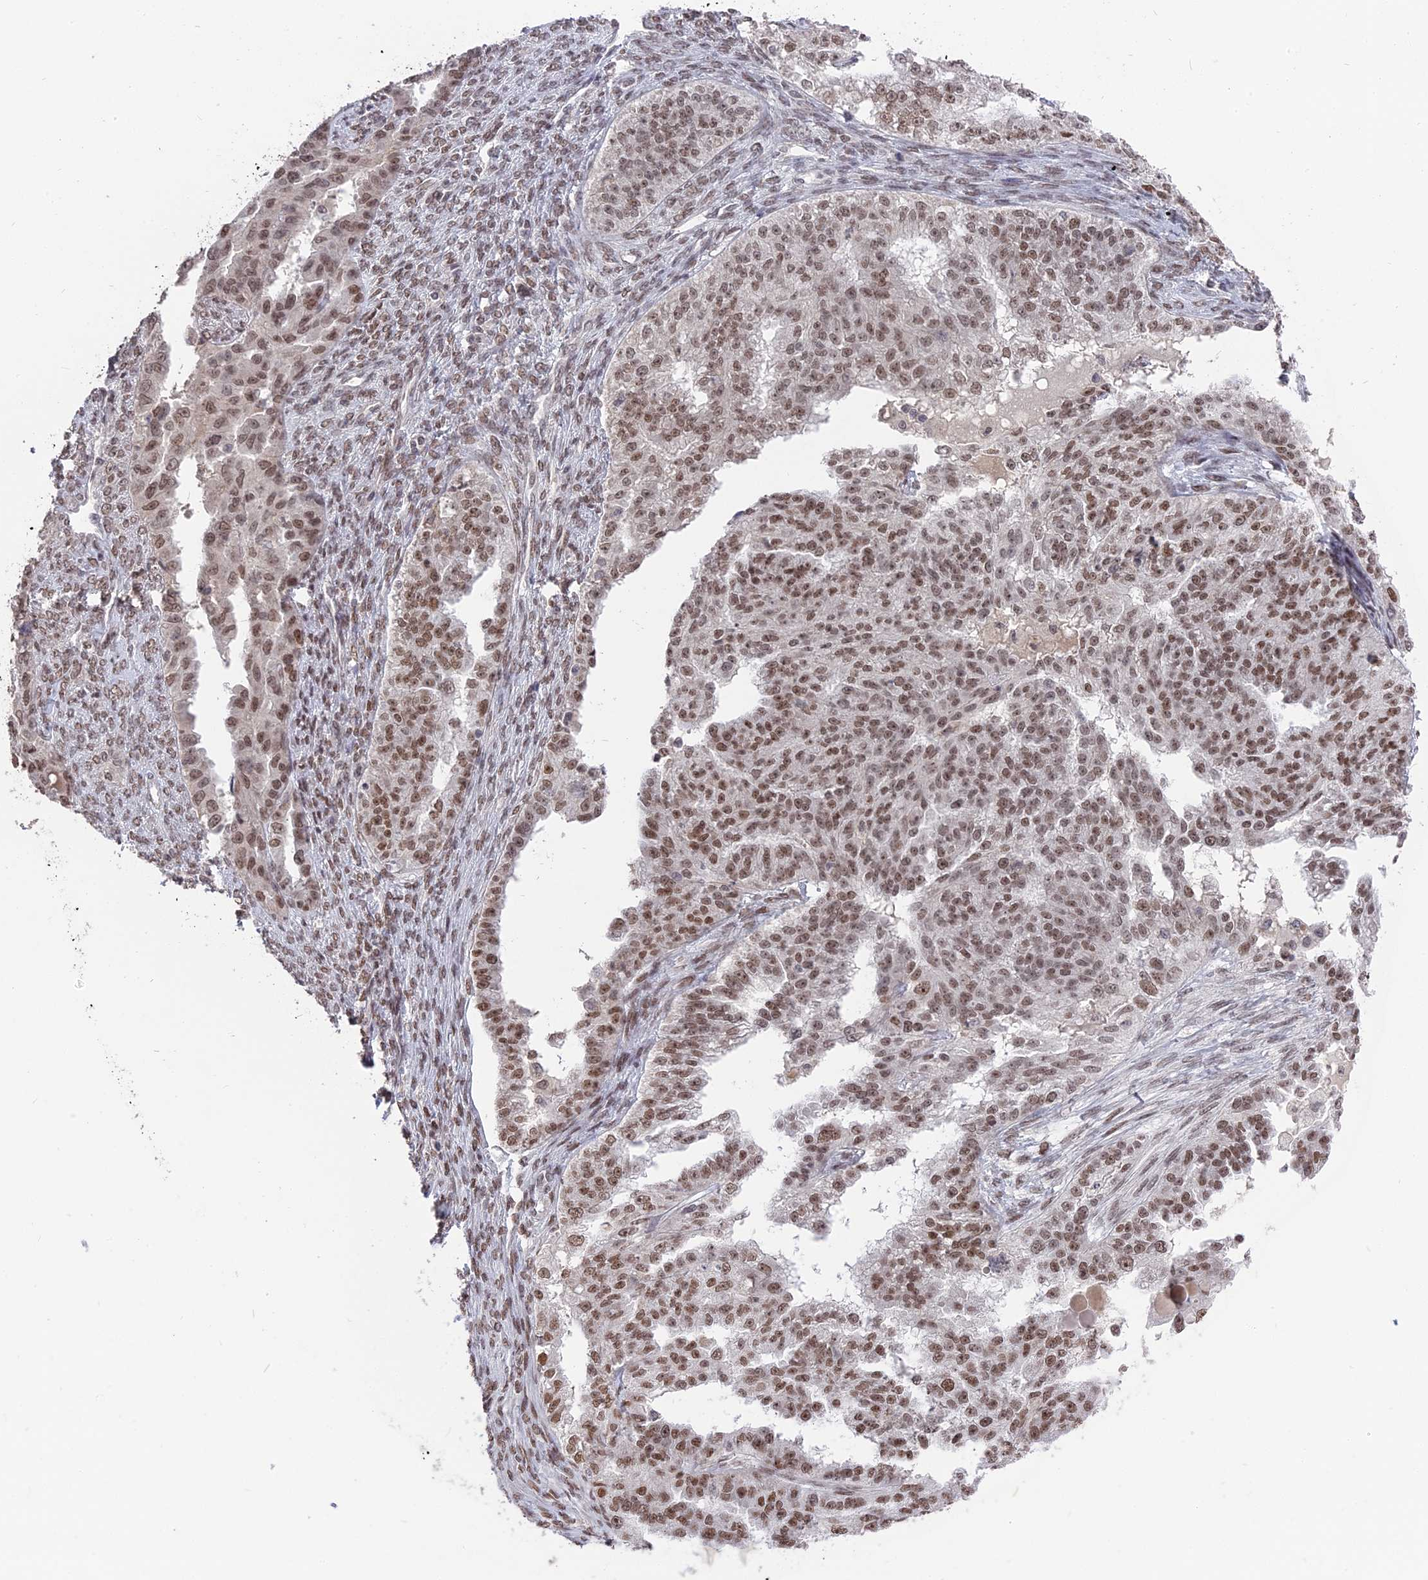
{"staining": {"intensity": "moderate", "quantity": ">75%", "location": "nuclear"}, "tissue": "ovarian cancer", "cell_type": "Tumor cells", "image_type": "cancer", "snomed": [{"axis": "morphology", "description": "Cystadenocarcinoma, serous, NOS"}, {"axis": "topography", "description": "Ovary"}], "caption": "Protein analysis of ovarian serous cystadenocarcinoma tissue demonstrates moderate nuclear positivity in about >75% of tumor cells. (brown staining indicates protein expression, while blue staining denotes nuclei).", "gene": "NR1H3", "patient": {"sex": "female", "age": 58}}